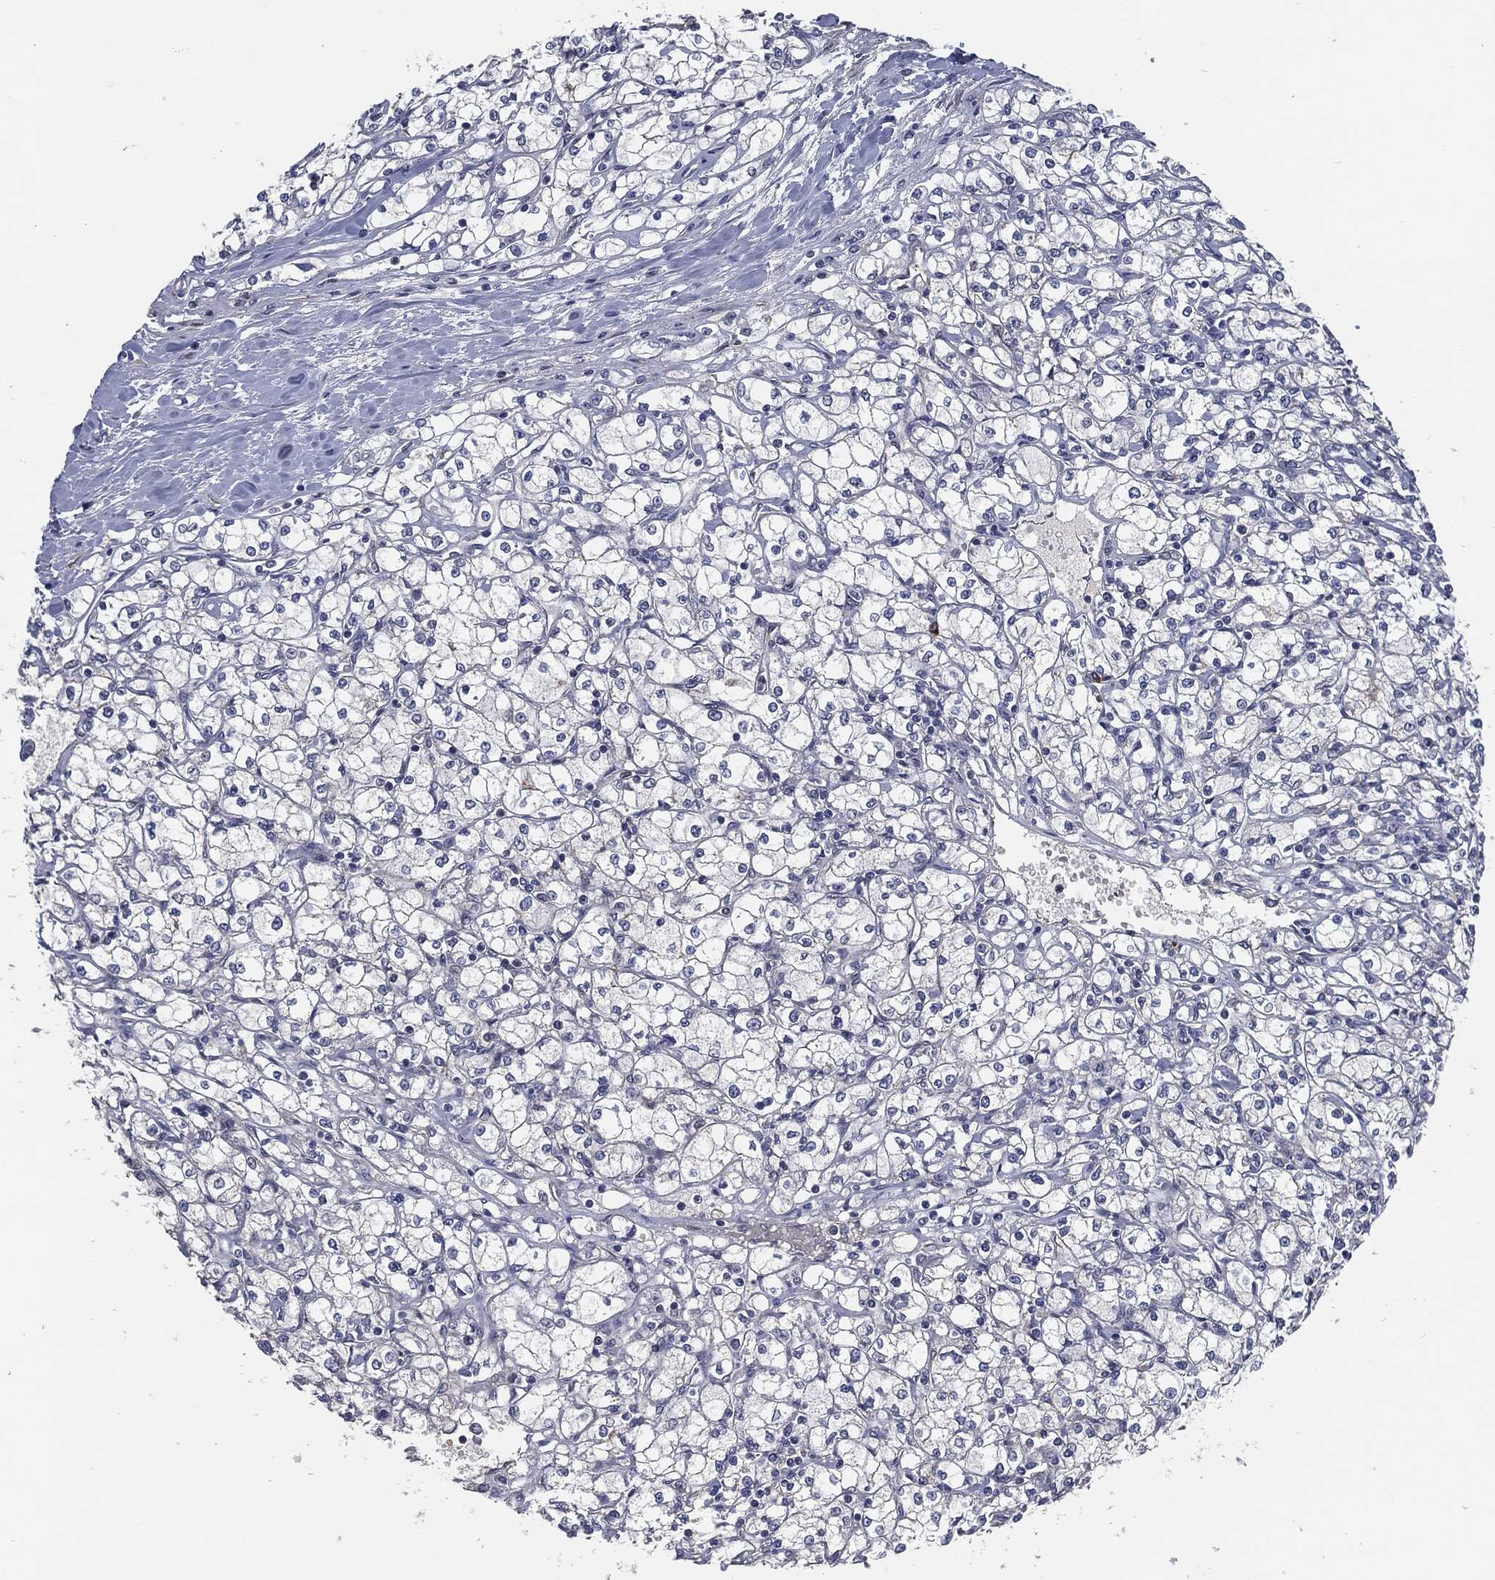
{"staining": {"intensity": "negative", "quantity": "none", "location": "none"}, "tissue": "renal cancer", "cell_type": "Tumor cells", "image_type": "cancer", "snomed": [{"axis": "morphology", "description": "Adenocarcinoma, NOS"}, {"axis": "topography", "description": "Kidney"}], "caption": "This is an IHC photomicrograph of renal cancer (adenocarcinoma). There is no expression in tumor cells.", "gene": "SVIL", "patient": {"sex": "male", "age": 67}}